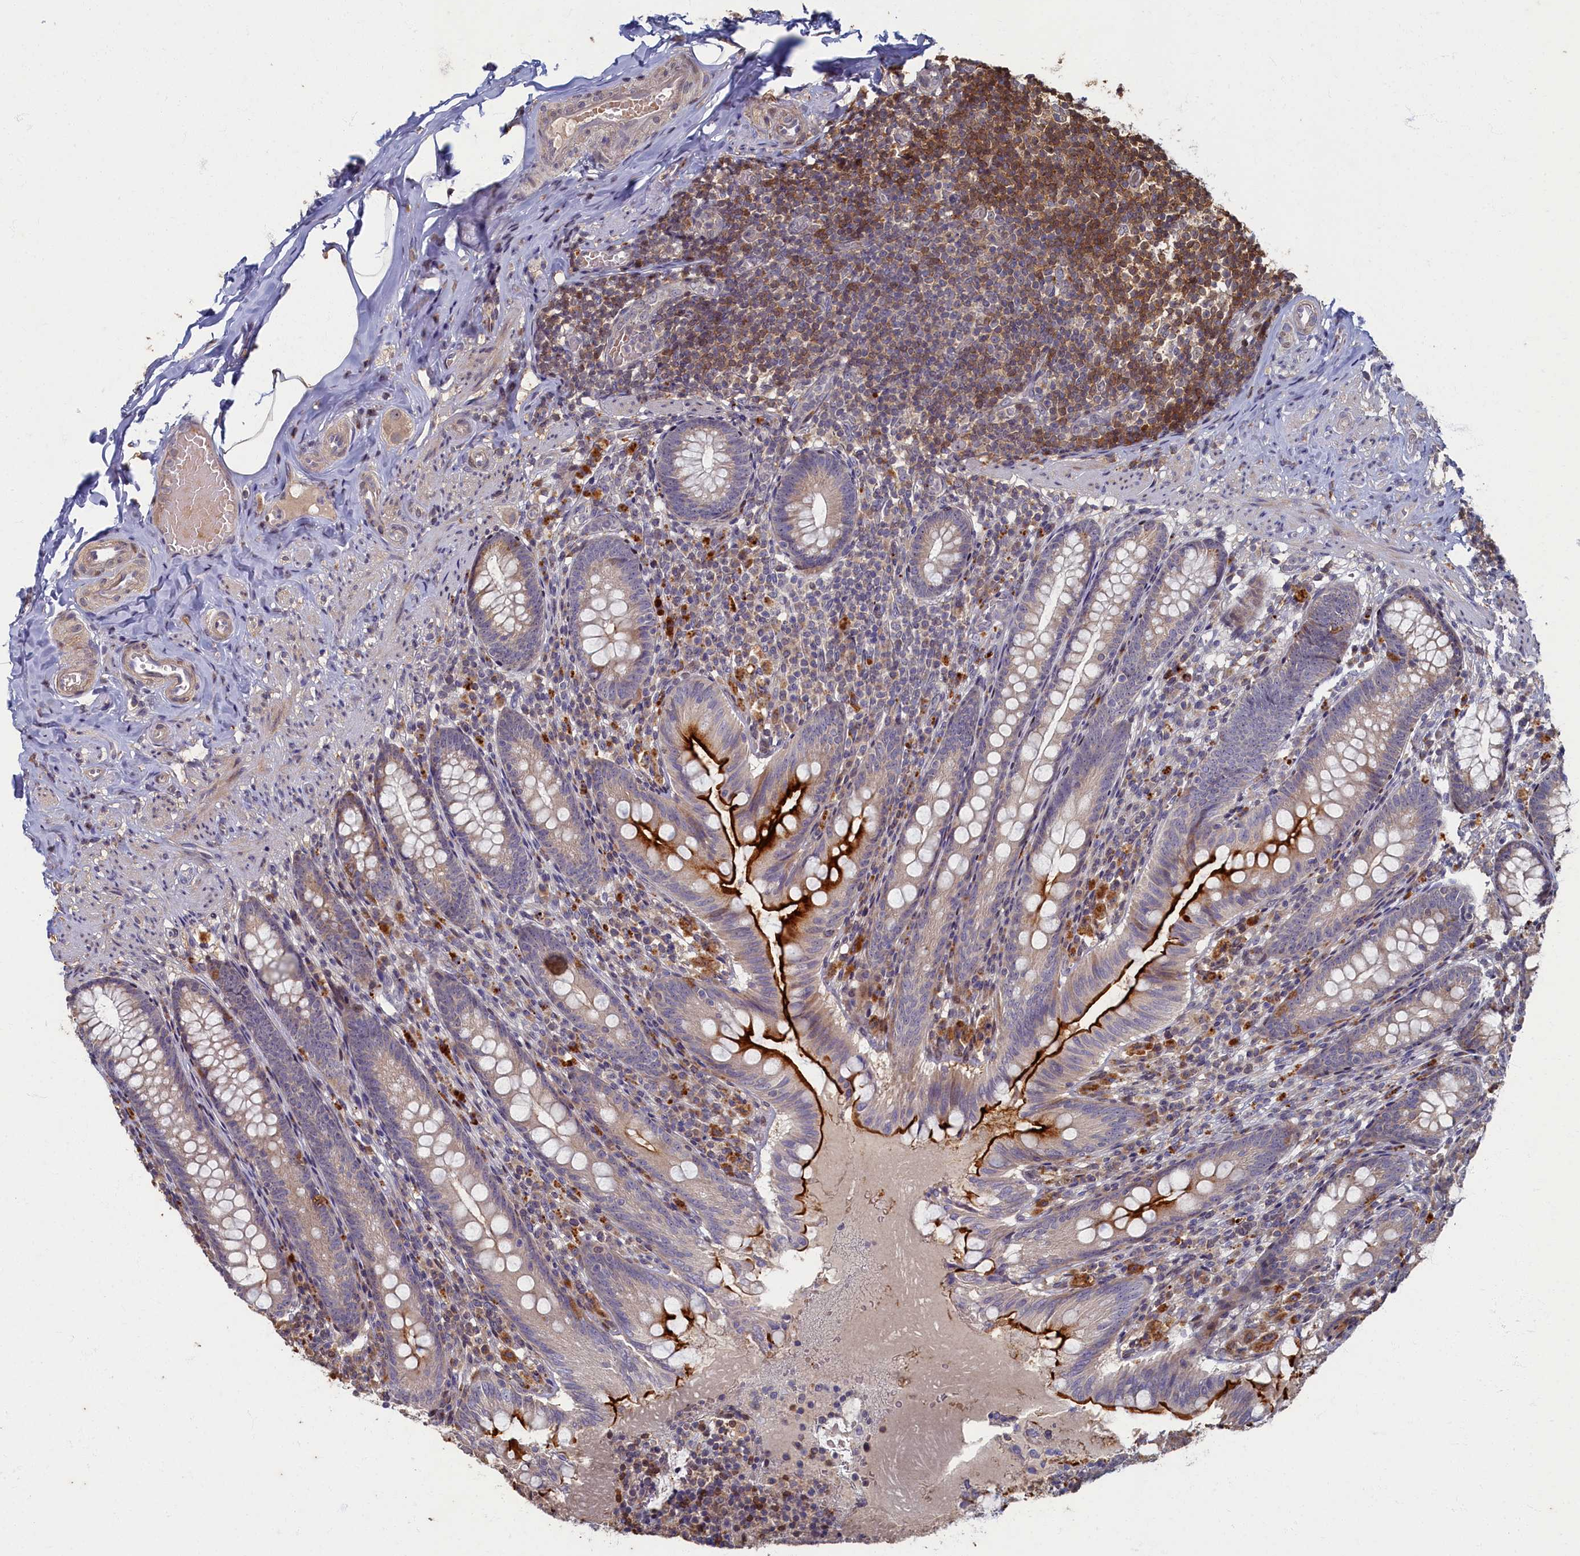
{"staining": {"intensity": "strong", "quantity": "<25%", "location": "cytoplasmic/membranous"}, "tissue": "appendix", "cell_type": "Glandular cells", "image_type": "normal", "snomed": [{"axis": "morphology", "description": "Normal tissue, NOS"}, {"axis": "topography", "description": "Appendix"}], "caption": "Protein staining of unremarkable appendix displays strong cytoplasmic/membranous staining in approximately <25% of glandular cells. (Stains: DAB in brown, nuclei in blue, Microscopy: brightfield microscopy at high magnification).", "gene": "HUNK", "patient": {"sex": "male", "age": 55}}